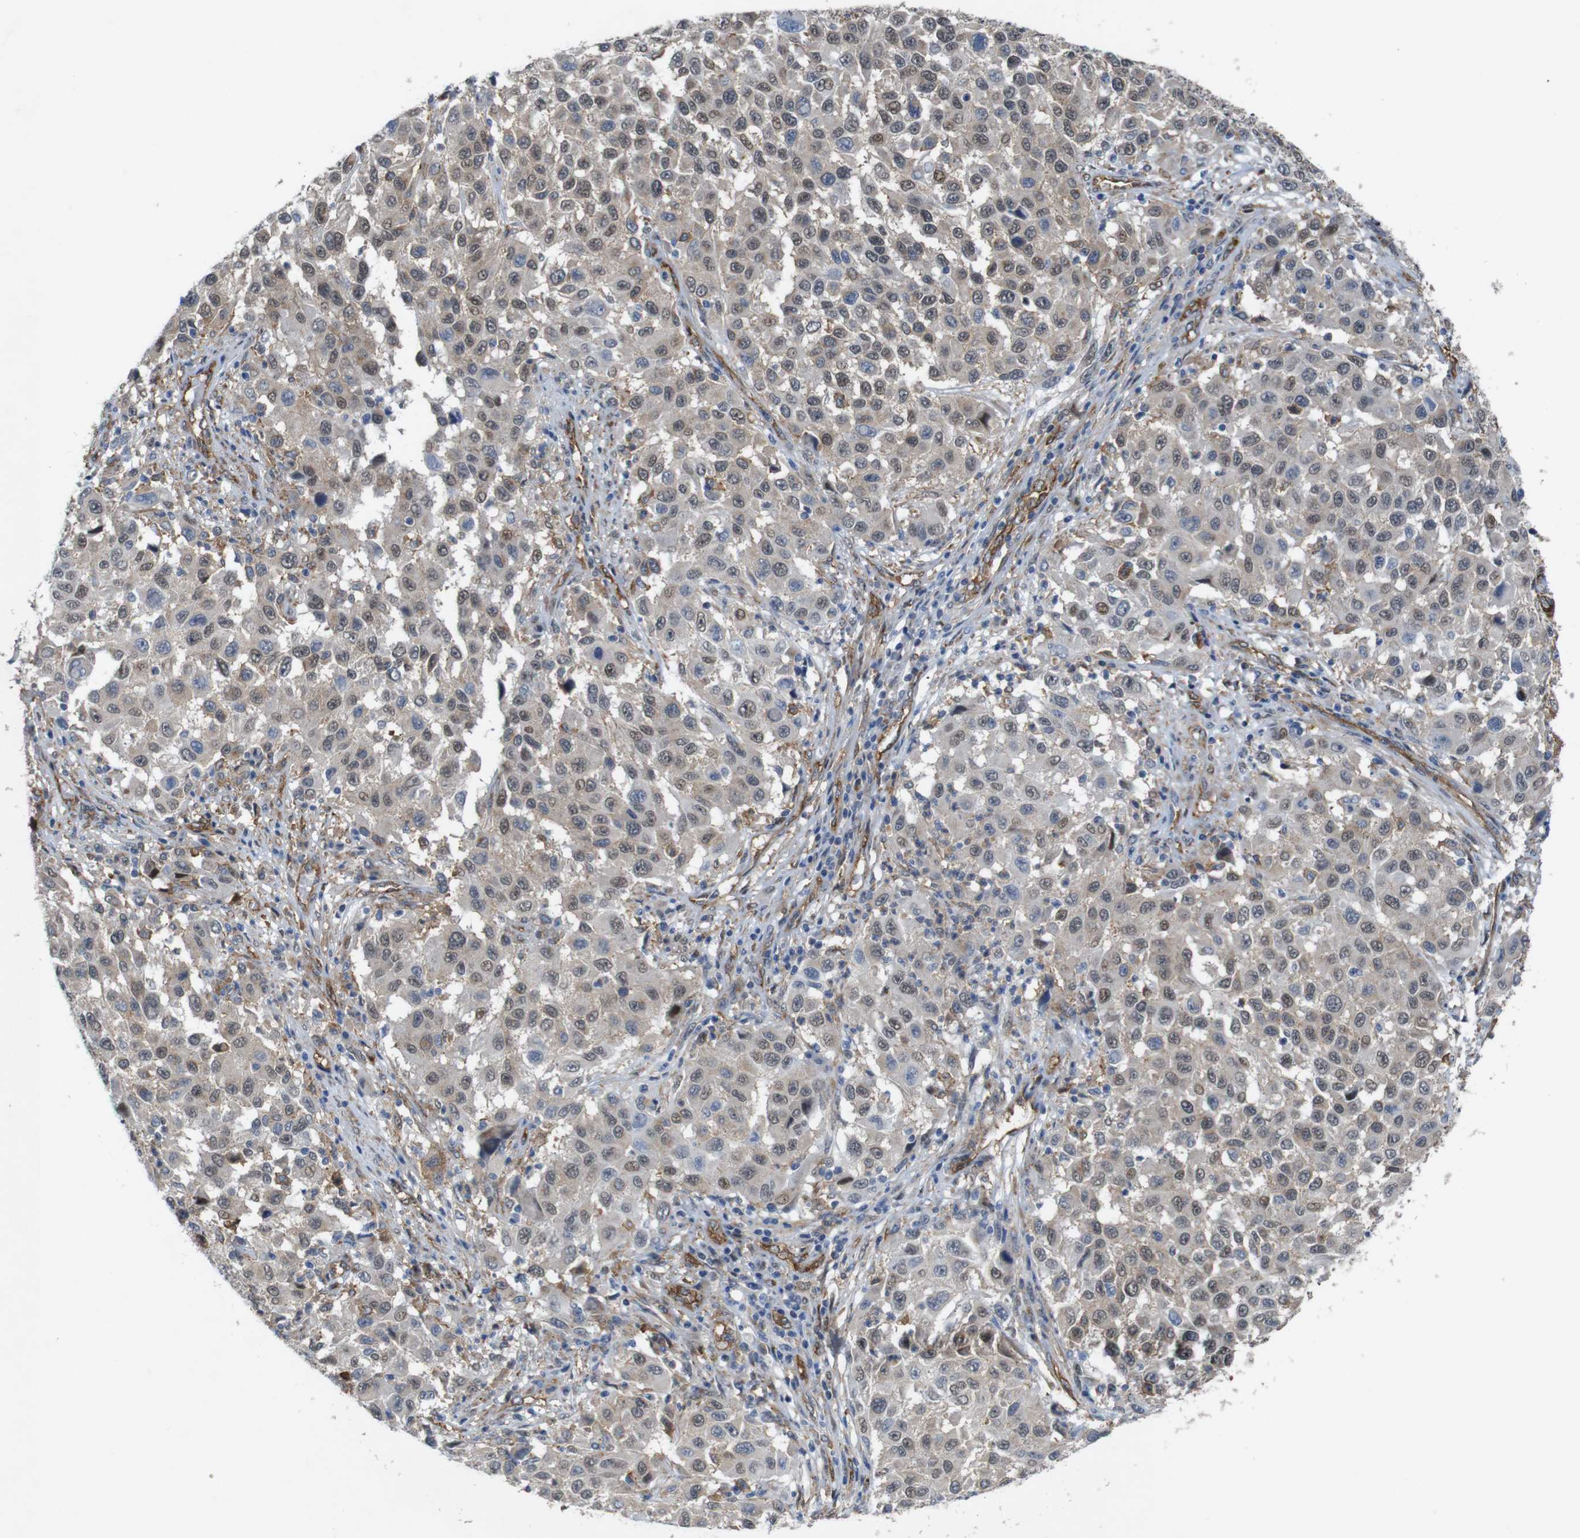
{"staining": {"intensity": "weak", "quantity": ">75%", "location": "cytoplasmic/membranous,nuclear"}, "tissue": "melanoma", "cell_type": "Tumor cells", "image_type": "cancer", "snomed": [{"axis": "morphology", "description": "Malignant melanoma, Metastatic site"}, {"axis": "topography", "description": "Lymph node"}], "caption": "DAB (3,3'-diaminobenzidine) immunohistochemical staining of melanoma reveals weak cytoplasmic/membranous and nuclear protein staining in approximately >75% of tumor cells. (DAB (3,3'-diaminobenzidine) IHC with brightfield microscopy, high magnification).", "gene": "PTGER4", "patient": {"sex": "male", "age": 61}}